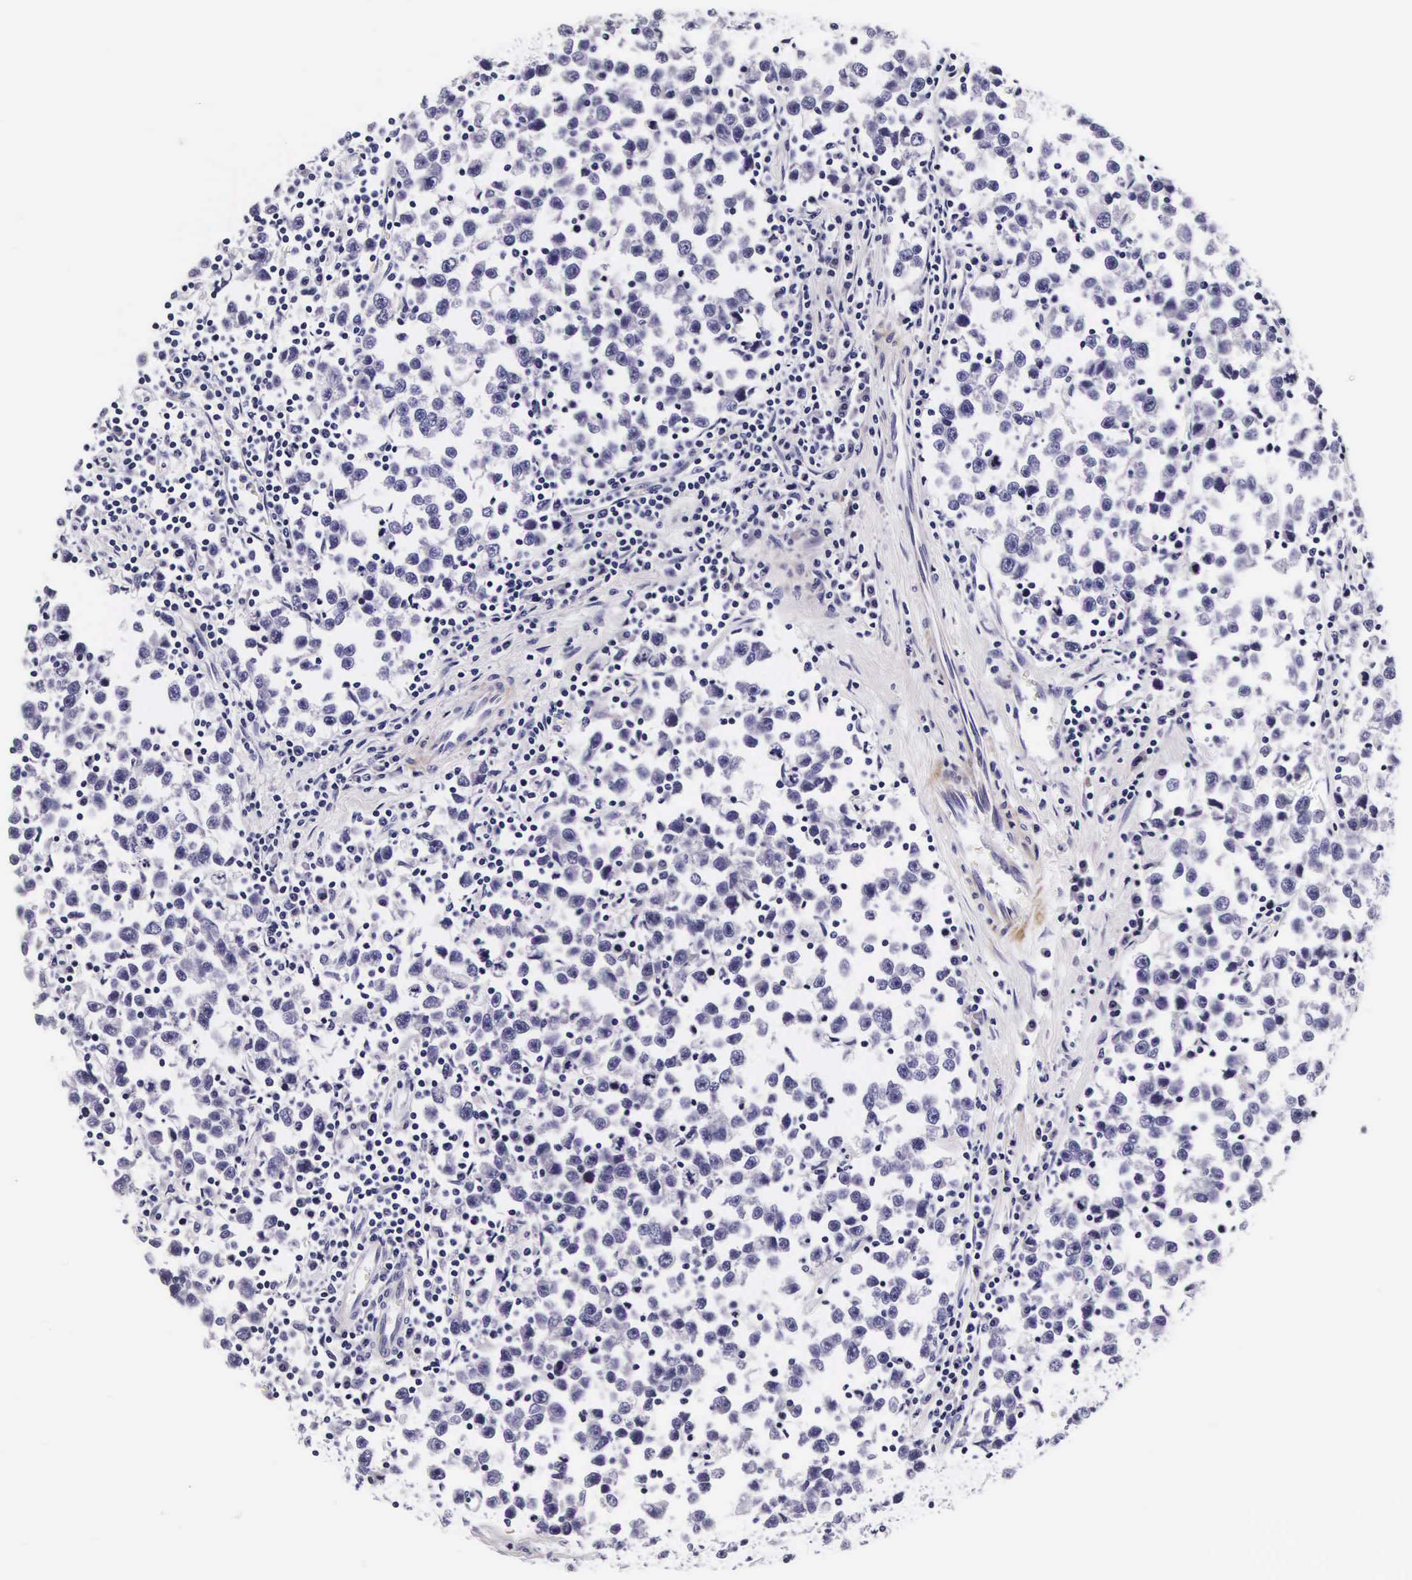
{"staining": {"intensity": "negative", "quantity": "none", "location": "none"}, "tissue": "testis cancer", "cell_type": "Tumor cells", "image_type": "cancer", "snomed": [{"axis": "morphology", "description": "Seminoma, NOS"}, {"axis": "topography", "description": "Testis"}], "caption": "Tumor cells show no significant protein staining in testis seminoma.", "gene": "UPRT", "patient": {"sex": "male", "age": 43}}